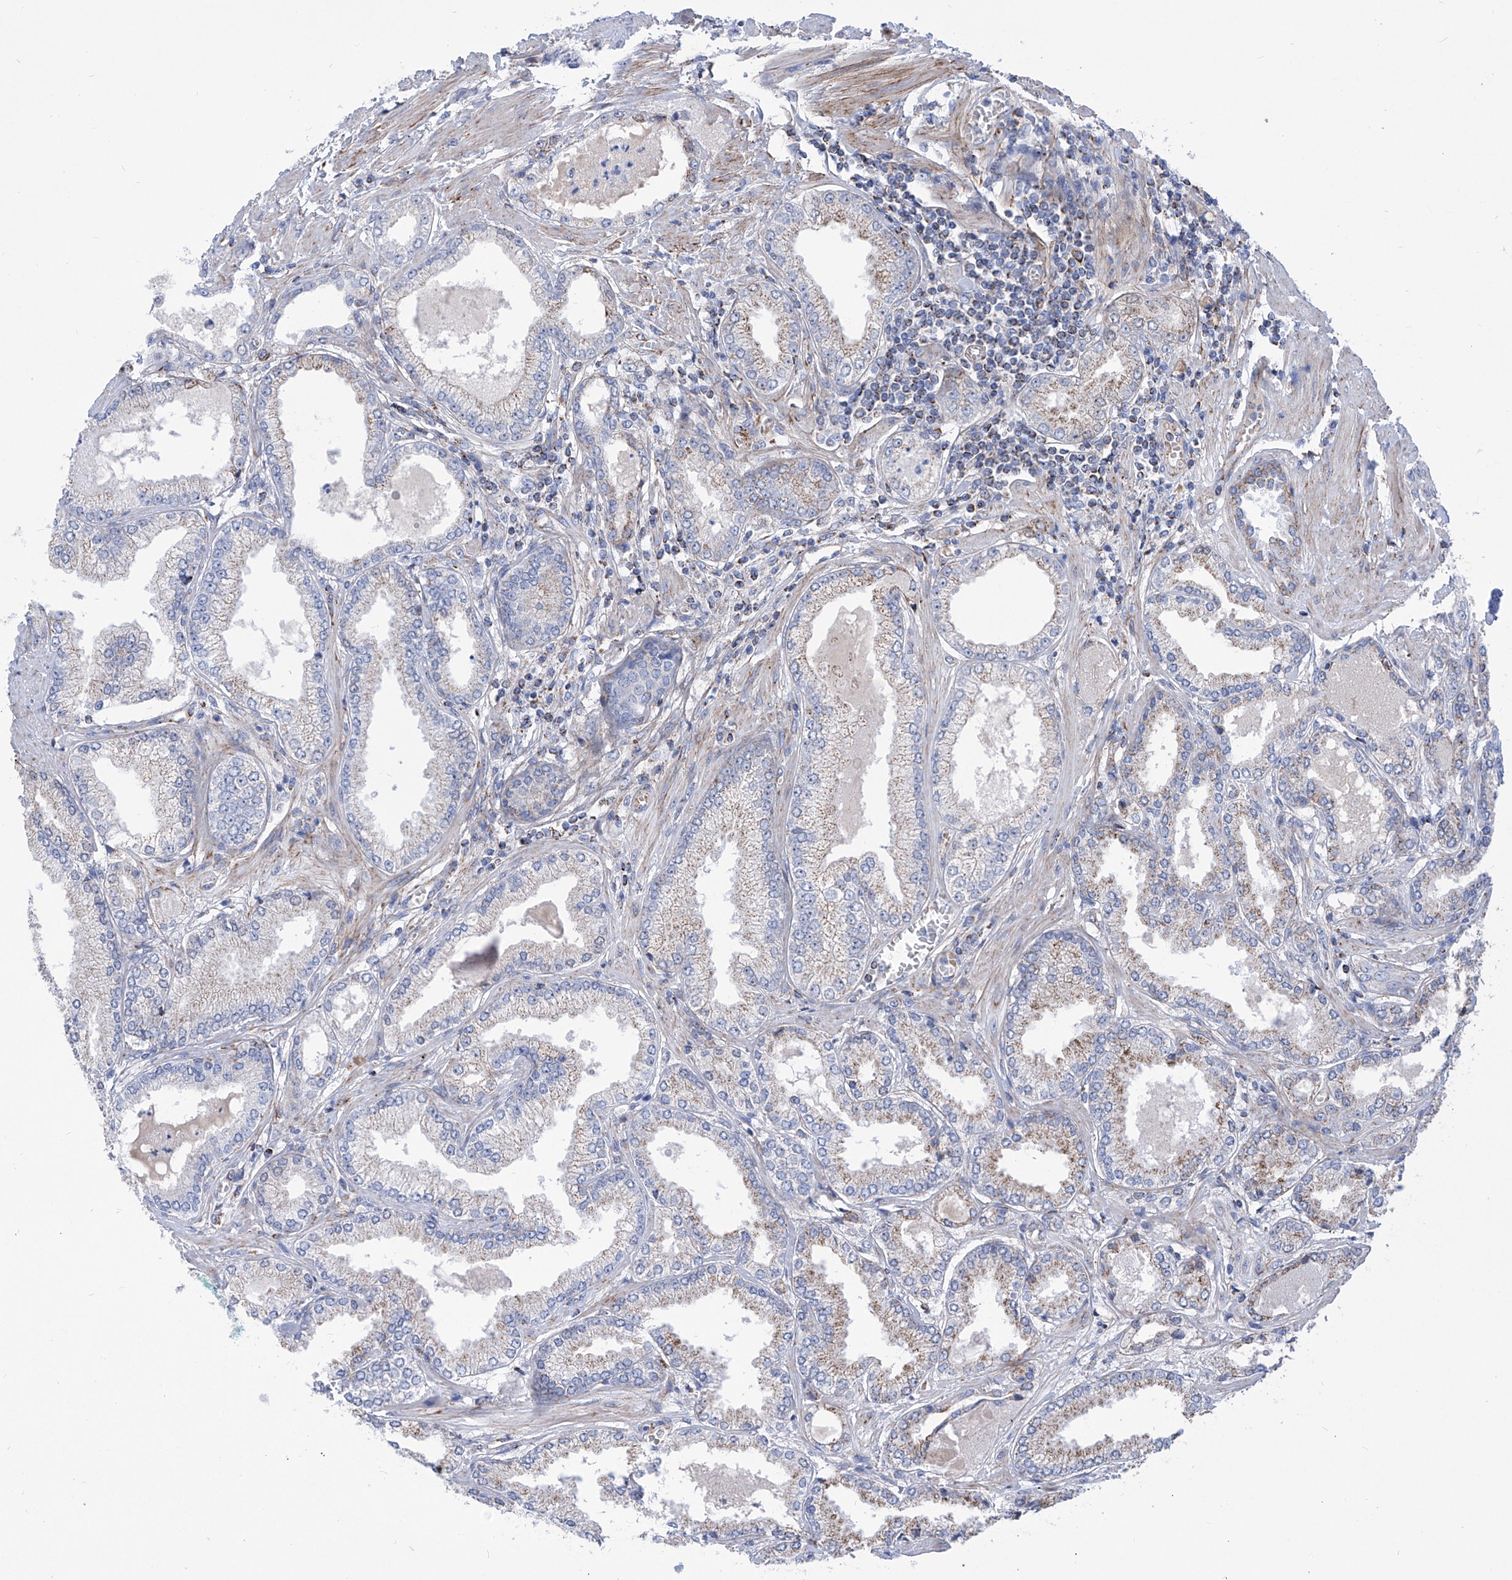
{"staining": {"intensity": "moderate", "quantity": "<25%", "location": "cytoplasmic/membranous"}, "tissue": "prostate cancer", "cell_type": "Tumor cells", "image_type": "cancer", "snomed": [{"axis": "morphology", "description": "Adenocarcinoma, Low grade"}, {"axis": "topography", "description": "Prostate"}], "caption": "Immunohistochemistry of low-grade adenocarcinoma (prostate) displays low levels of moderate cytoplasmic/membranous staining in about <25% of tumor cells.", "gene": "SRBD1", "patient": {"sex": "male", "age": 62}}